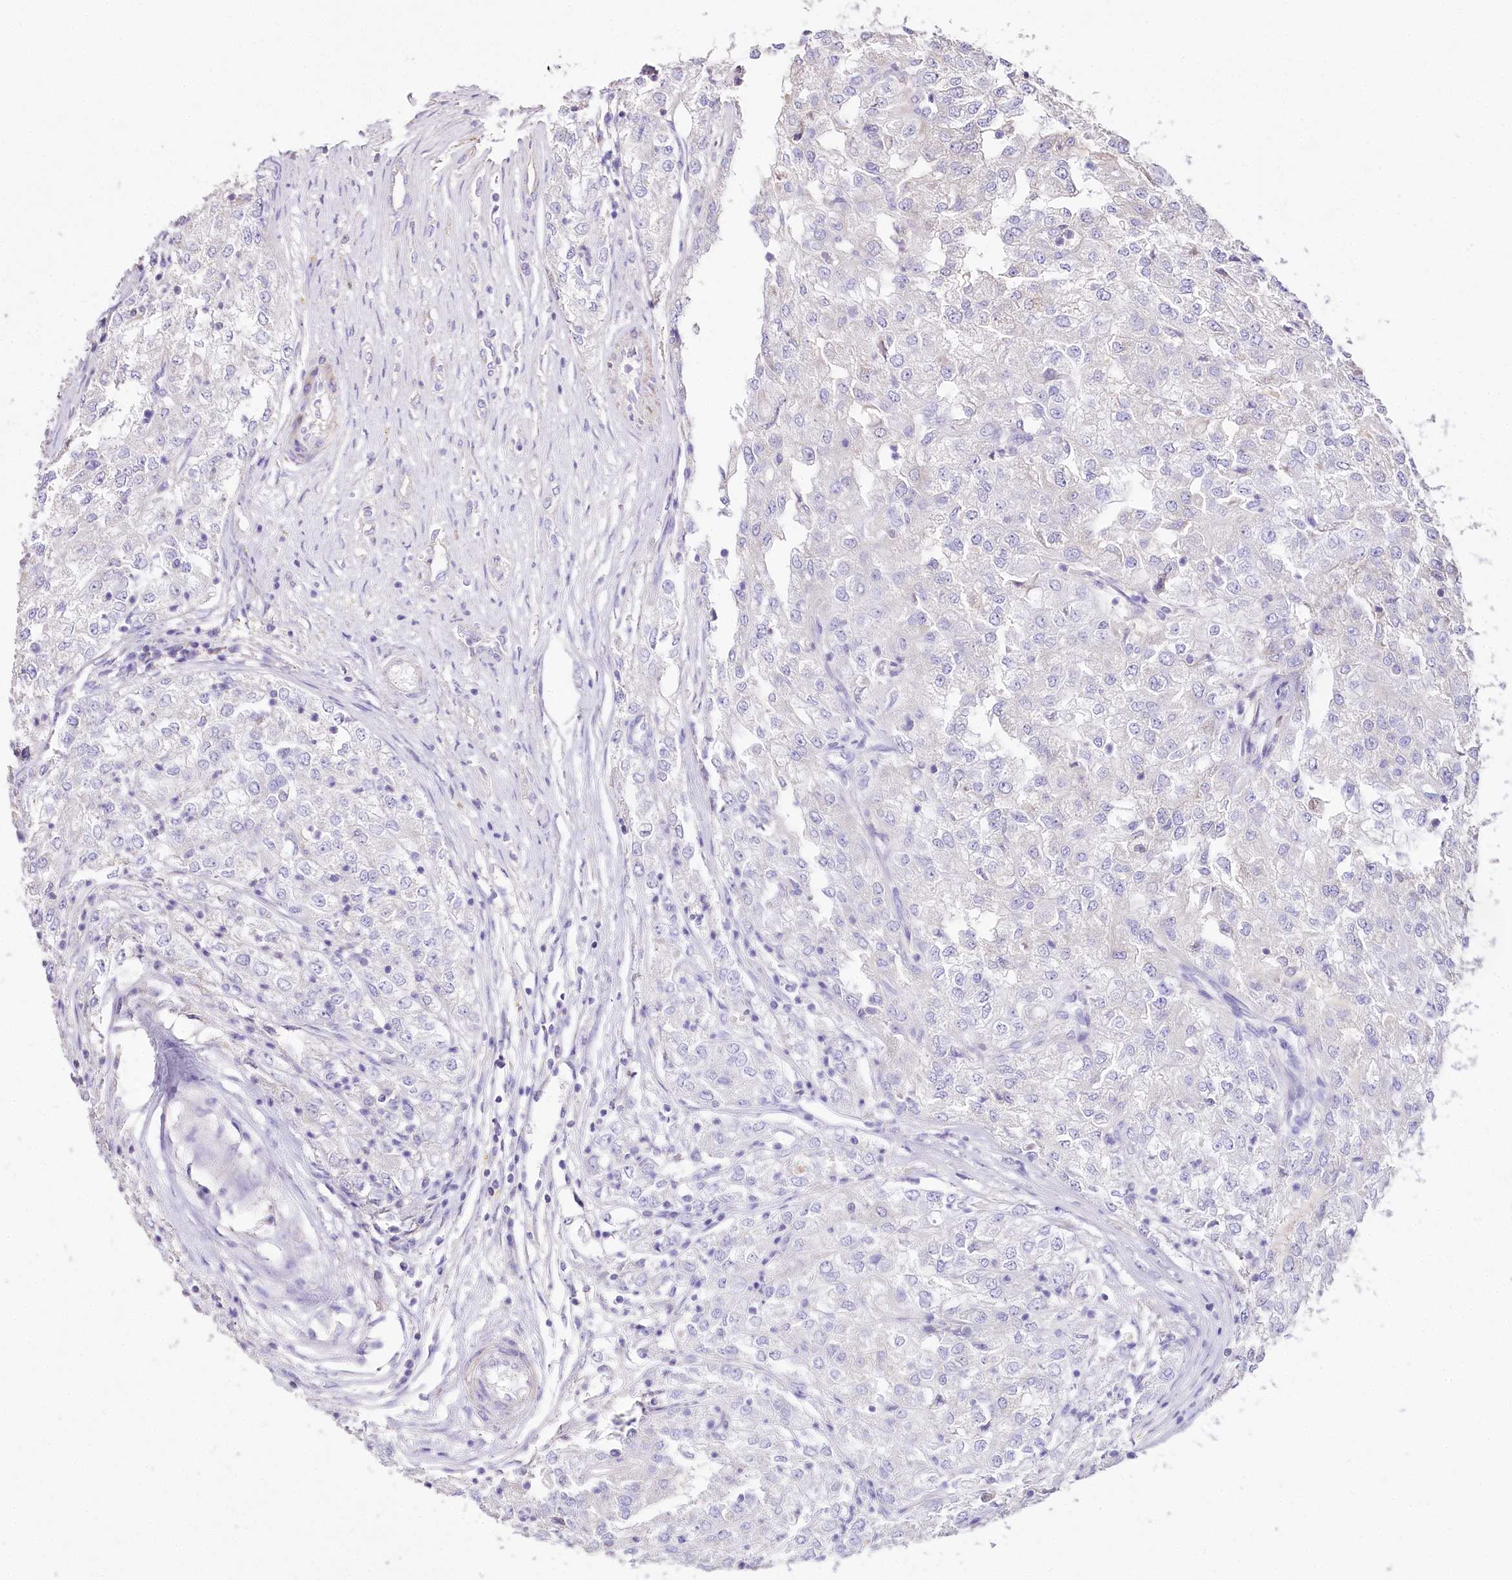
{"staining": {"intensity": "negative", "quantity": "none", "location": "none"}, "tissue": "renal cancer", "cell_type": "Tumor cells", "image_type": "cancer", "snomed": [{"axis": "morphology", "description": "Adenocarcinoma, NOS"}, {"axis": "topography", "description": "Kidney"}], "caption": "Adenocarcinoma (renal) was stained to show a protein in brown. There is no significant expression in tumor cells.", "gene": "PTER", "patient": {"sex": "female", "age": 54}}